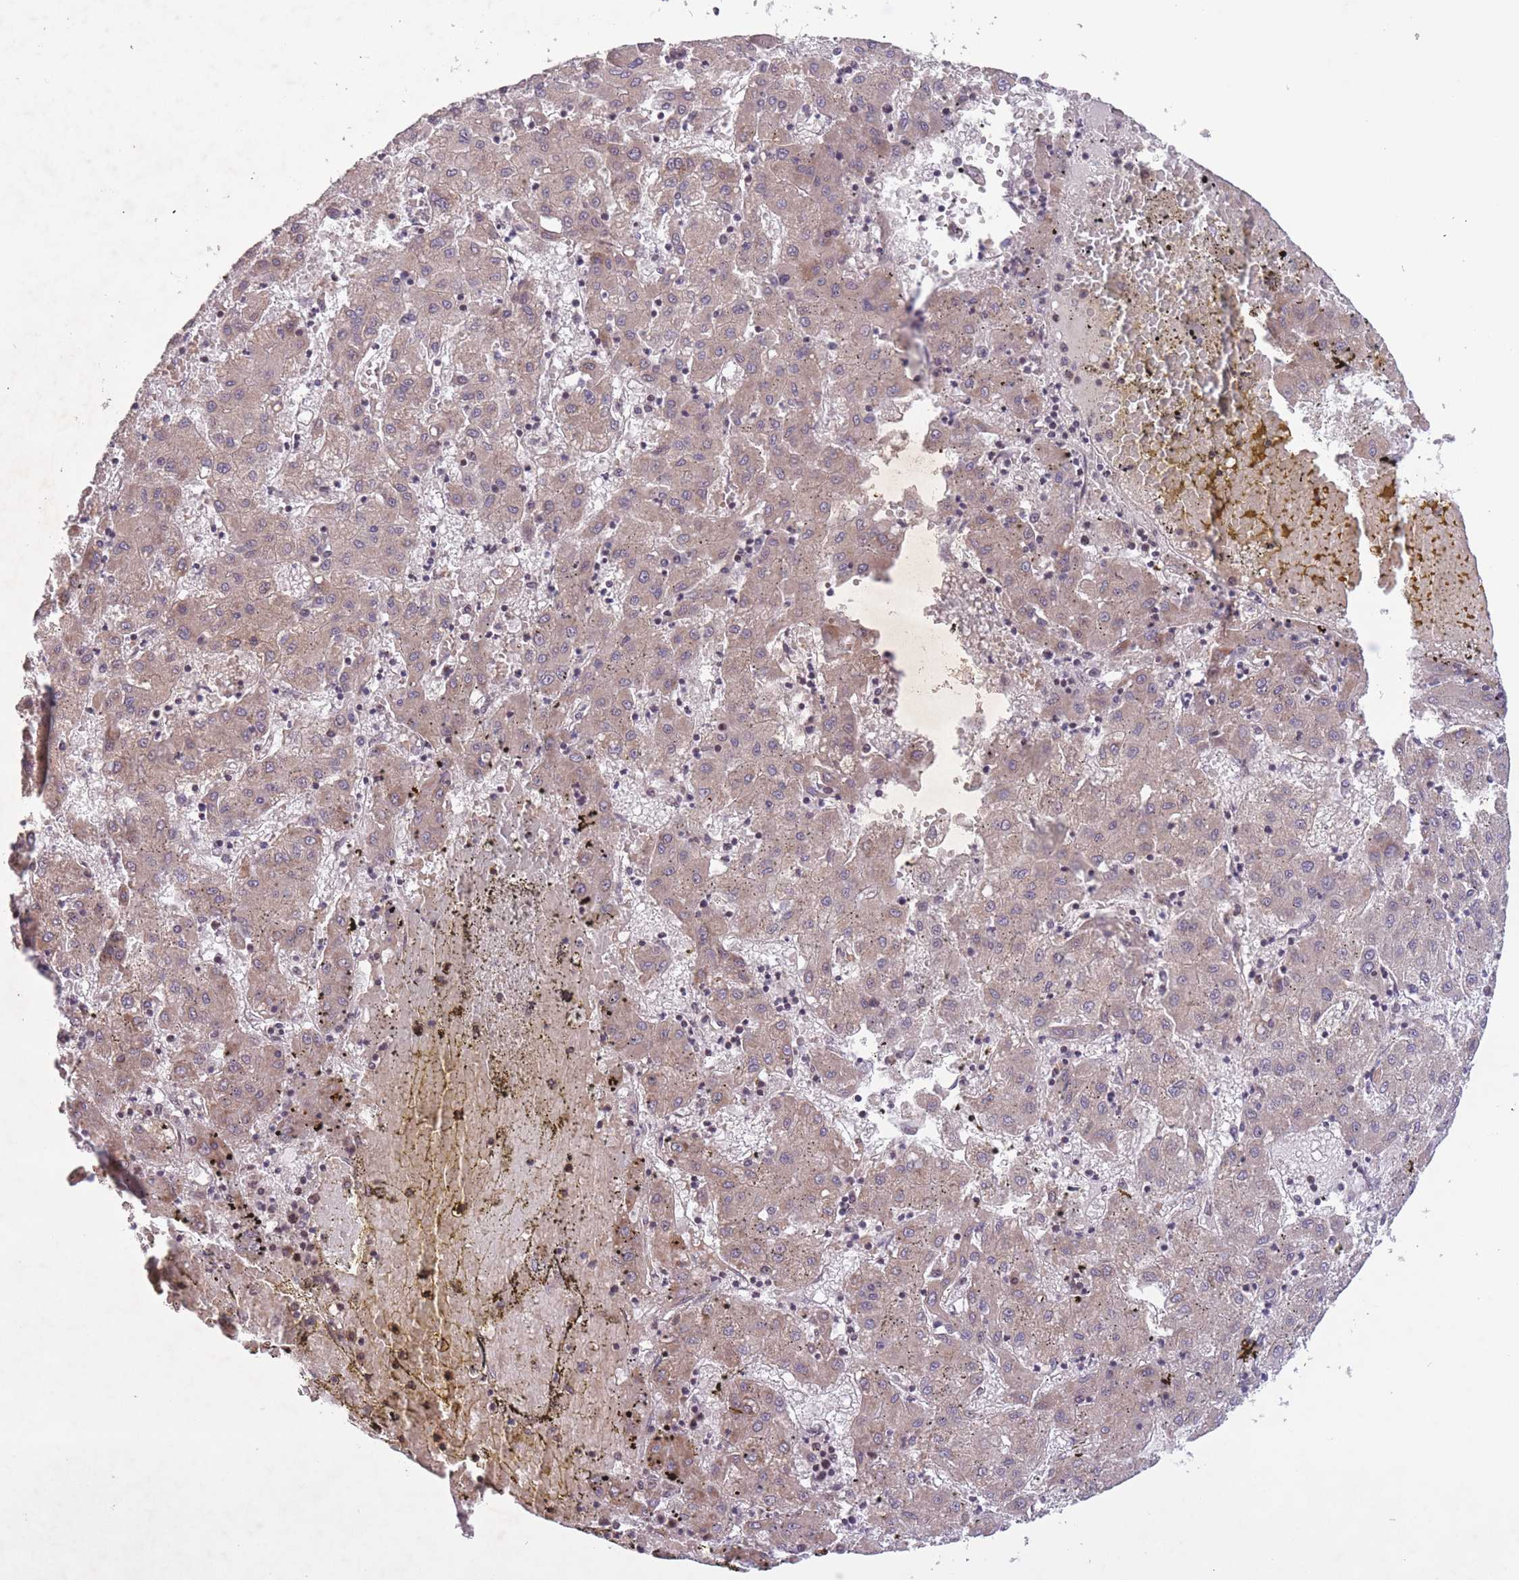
{"staining": {"intensity": "weak", "quantity": "25%-75%", "location": "cytoplasmic/membranous"}, "tissue": "liver cancer", "cell_type": "Tumor cells", "image_type": "cancer", "snomed": [{"axis": "morphology", "description": "Carcinoma, Hepatocellular, NOS"}, {"axis": "topography", "description": "Liver"}], "caption": "Human liver cancer stained for a protein (brown) demonstrates weak cytoplasmic/membranous positive expression in about 25%-75% of tumor cells.", "gene": "CBX6", "patient": {"sex": "male", "age": 72}}